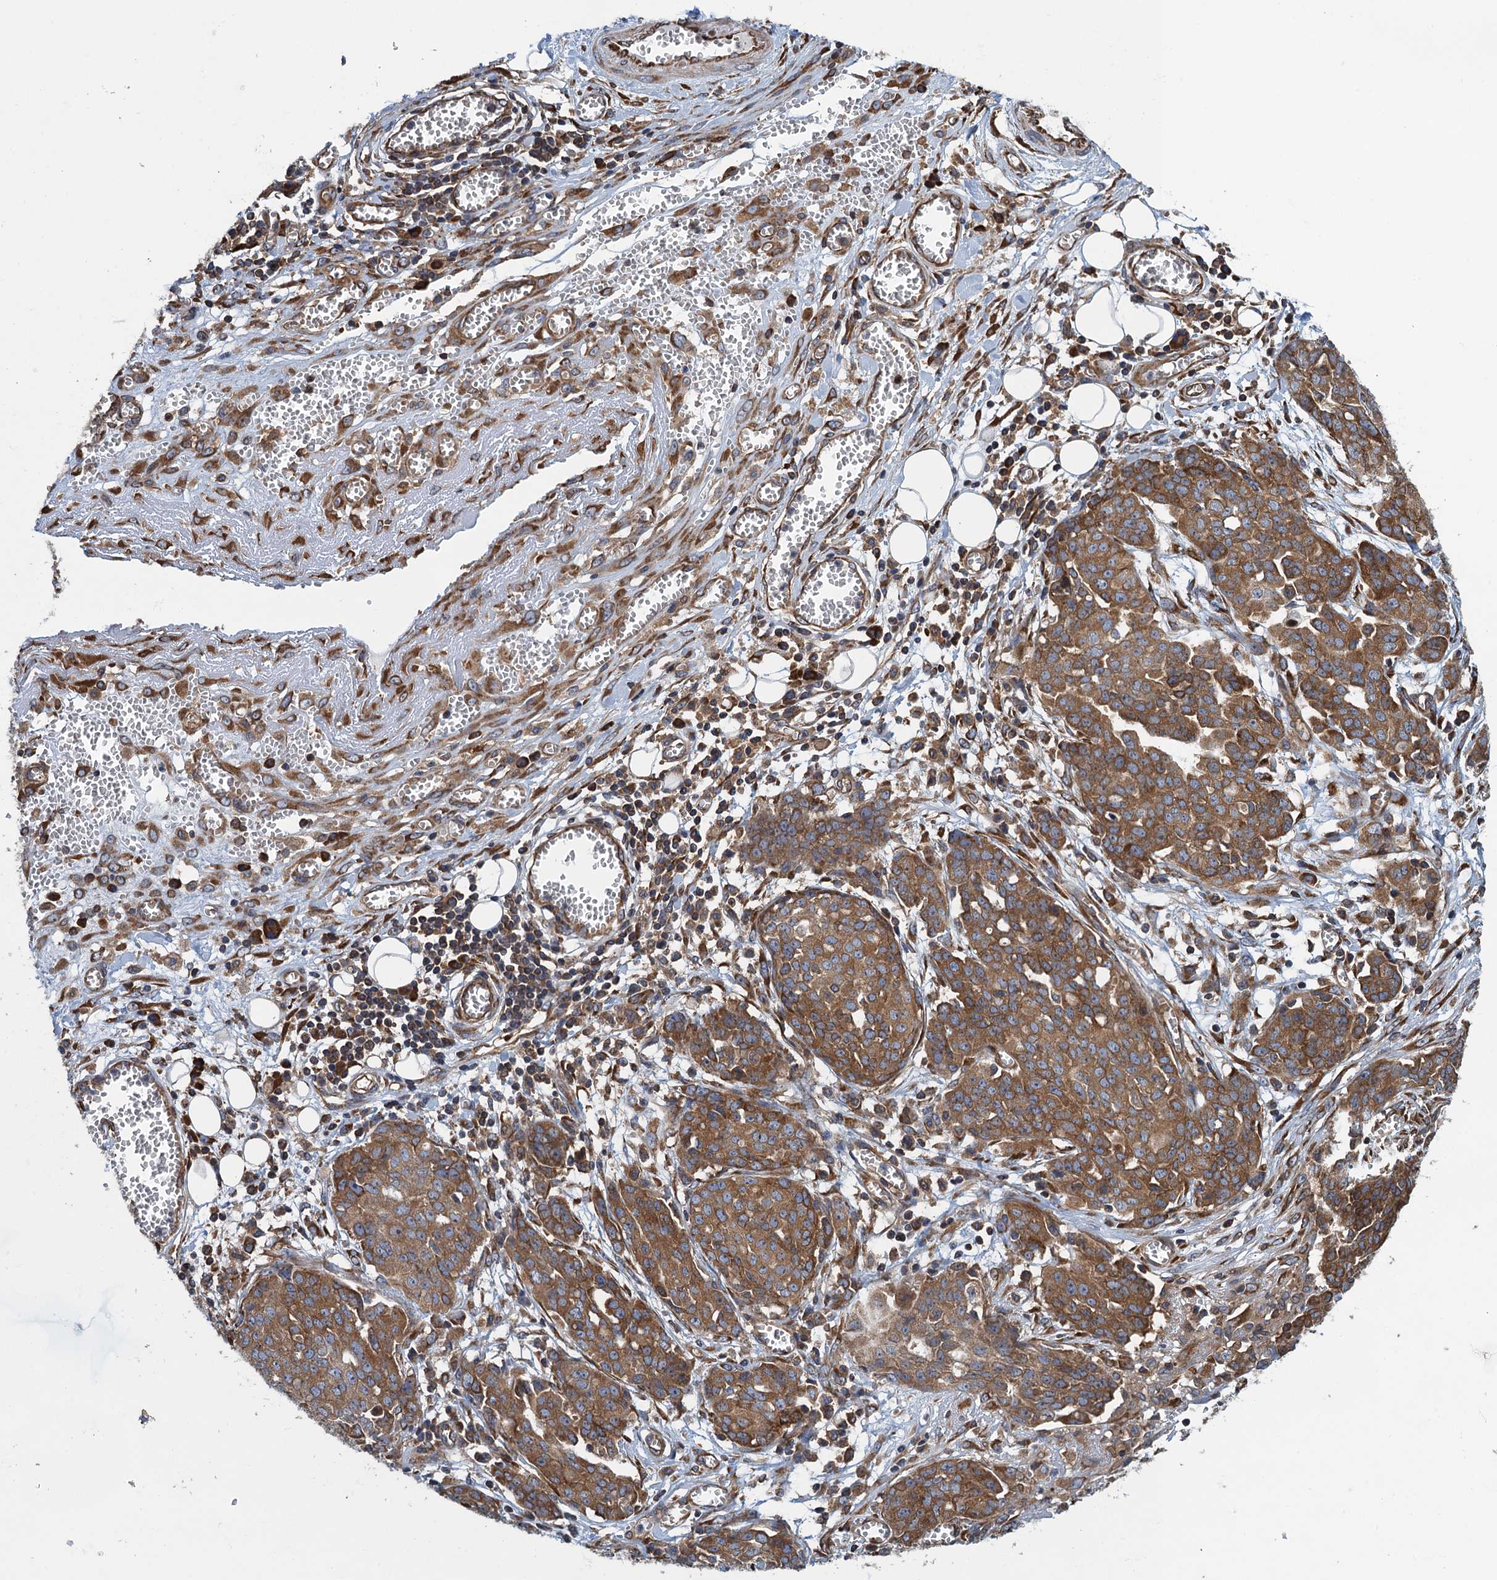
{"staining": {"intensity": "moderate", "quantity": ">75%", "location": "cytoplasmic/membranous"}, "tissue": "ovarian cancer", "cell_type": "Tumor cells", "image_type": "cancer", "snomed": [{"axis": "morphology", "description": "Cystadenocarcinoma, serous, NOS"}, {"axis": "topography", "description": "Soft tissue"}, {"axis": "topography", "description": "Ovary"}], "caption": "A high-resolution image shows immunohistochemistry staining of ovarian serous cystadenocarcinoma, which exhibits moderate cytoplasmic/membranous staining in approximately >75% of tumor cells. (Brightfield microscopy of DAB IHC at high magnification).", "gene": "MDM1", "patient": {"sex": "female", "age": 57}}